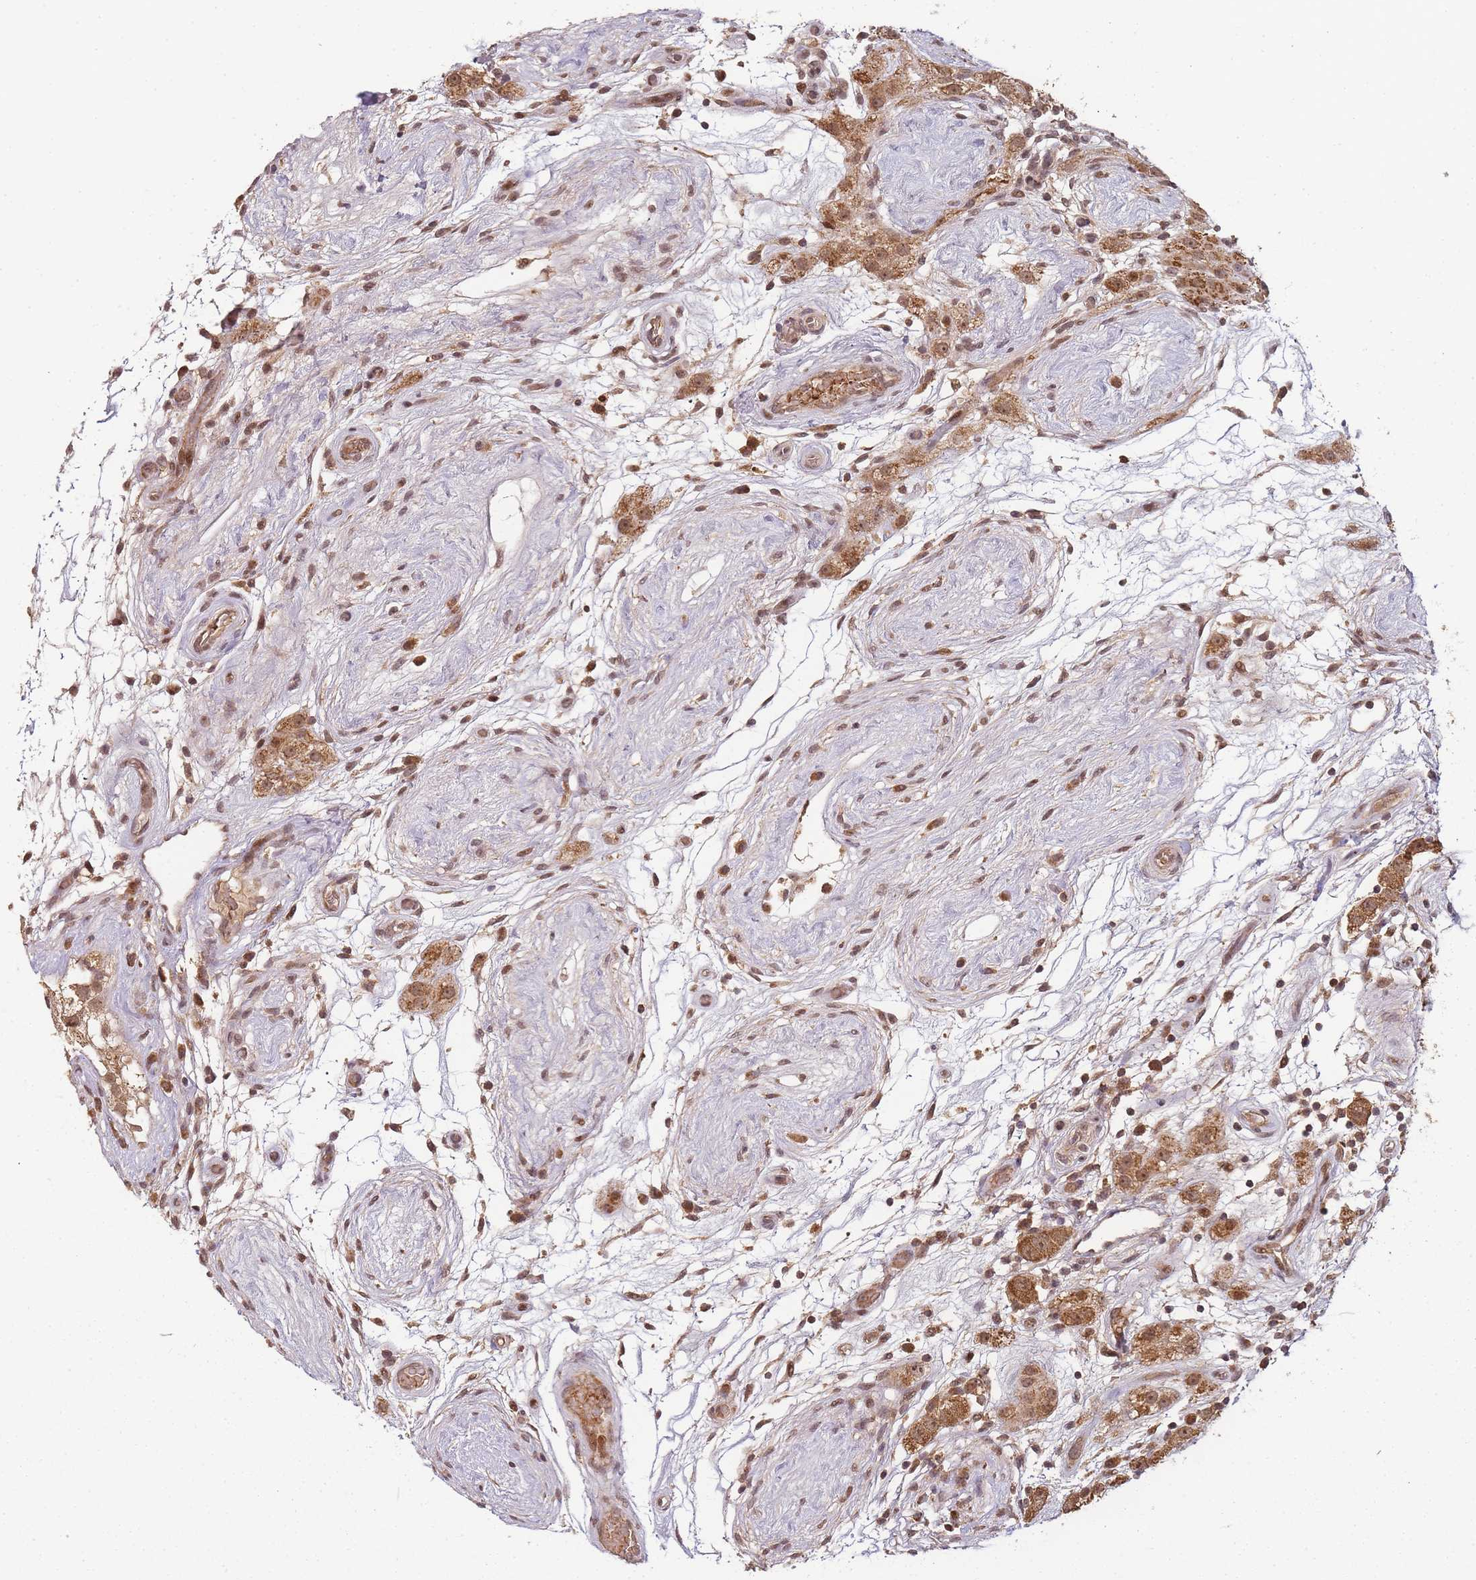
{"staining": {"intensity": "moderate", "quantity": ">75%", "location": "cytoplasmic/membranous,nuclear"}, "tissue": "testis cancer", "cell_type": "Tumor cells", "image_type": "cancer", "snomed": [{"axis": "morphology", "description": "Seminoma, NOS"}, {"axis": "topography", "description": "Testis"}], "caption": "Protein expression analysis of human seminoma (testis) reveals moderate cytoplasmic/membranous and nuclear expression in about >75% of tumor cells.", "gene": "ZNF497", "patient": {"sex": "male", "age": 34}}